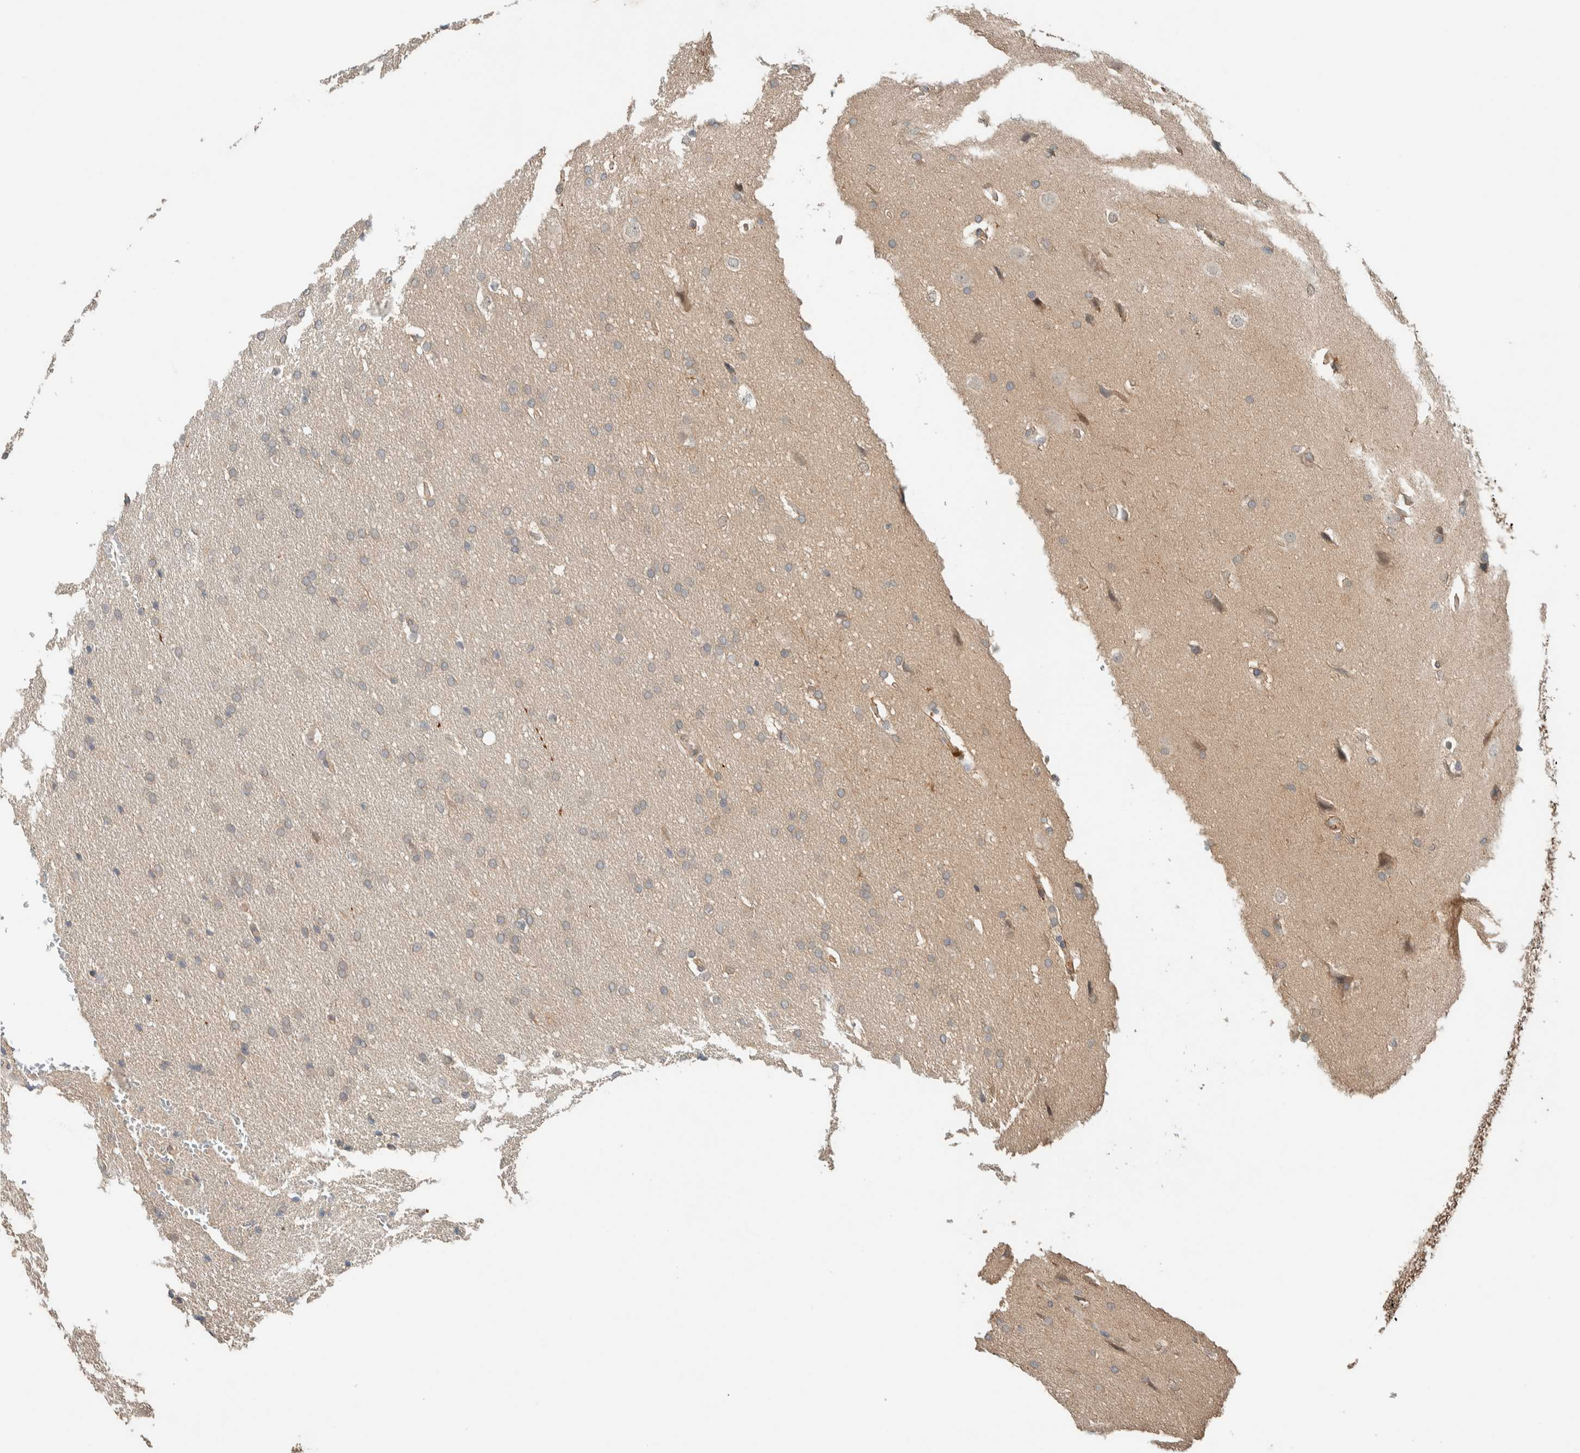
{"staining": {"intensity": "negative", "quantity": "none", "location": "none"}, "tissue": "glioma", "cell_type": "Tumor cells", "image_type": "cancer", "snomed": [{"axis": "morphology", "description": "Glioma, malignant, Low grade"}, {"axis": "topography", "description": "Brain"}], "caption": "Malignant low-grade glioma was stained to show a protein in brown. There is no significant positivity in tumor cells. The staining was performed using DAB to visualize the protein expression in brown, while the nuclei were stained in blue with hematoxylin (Magnification: 20x).", "gene": "CTBP2", "patient": {"sex": "female", "age": 37}}